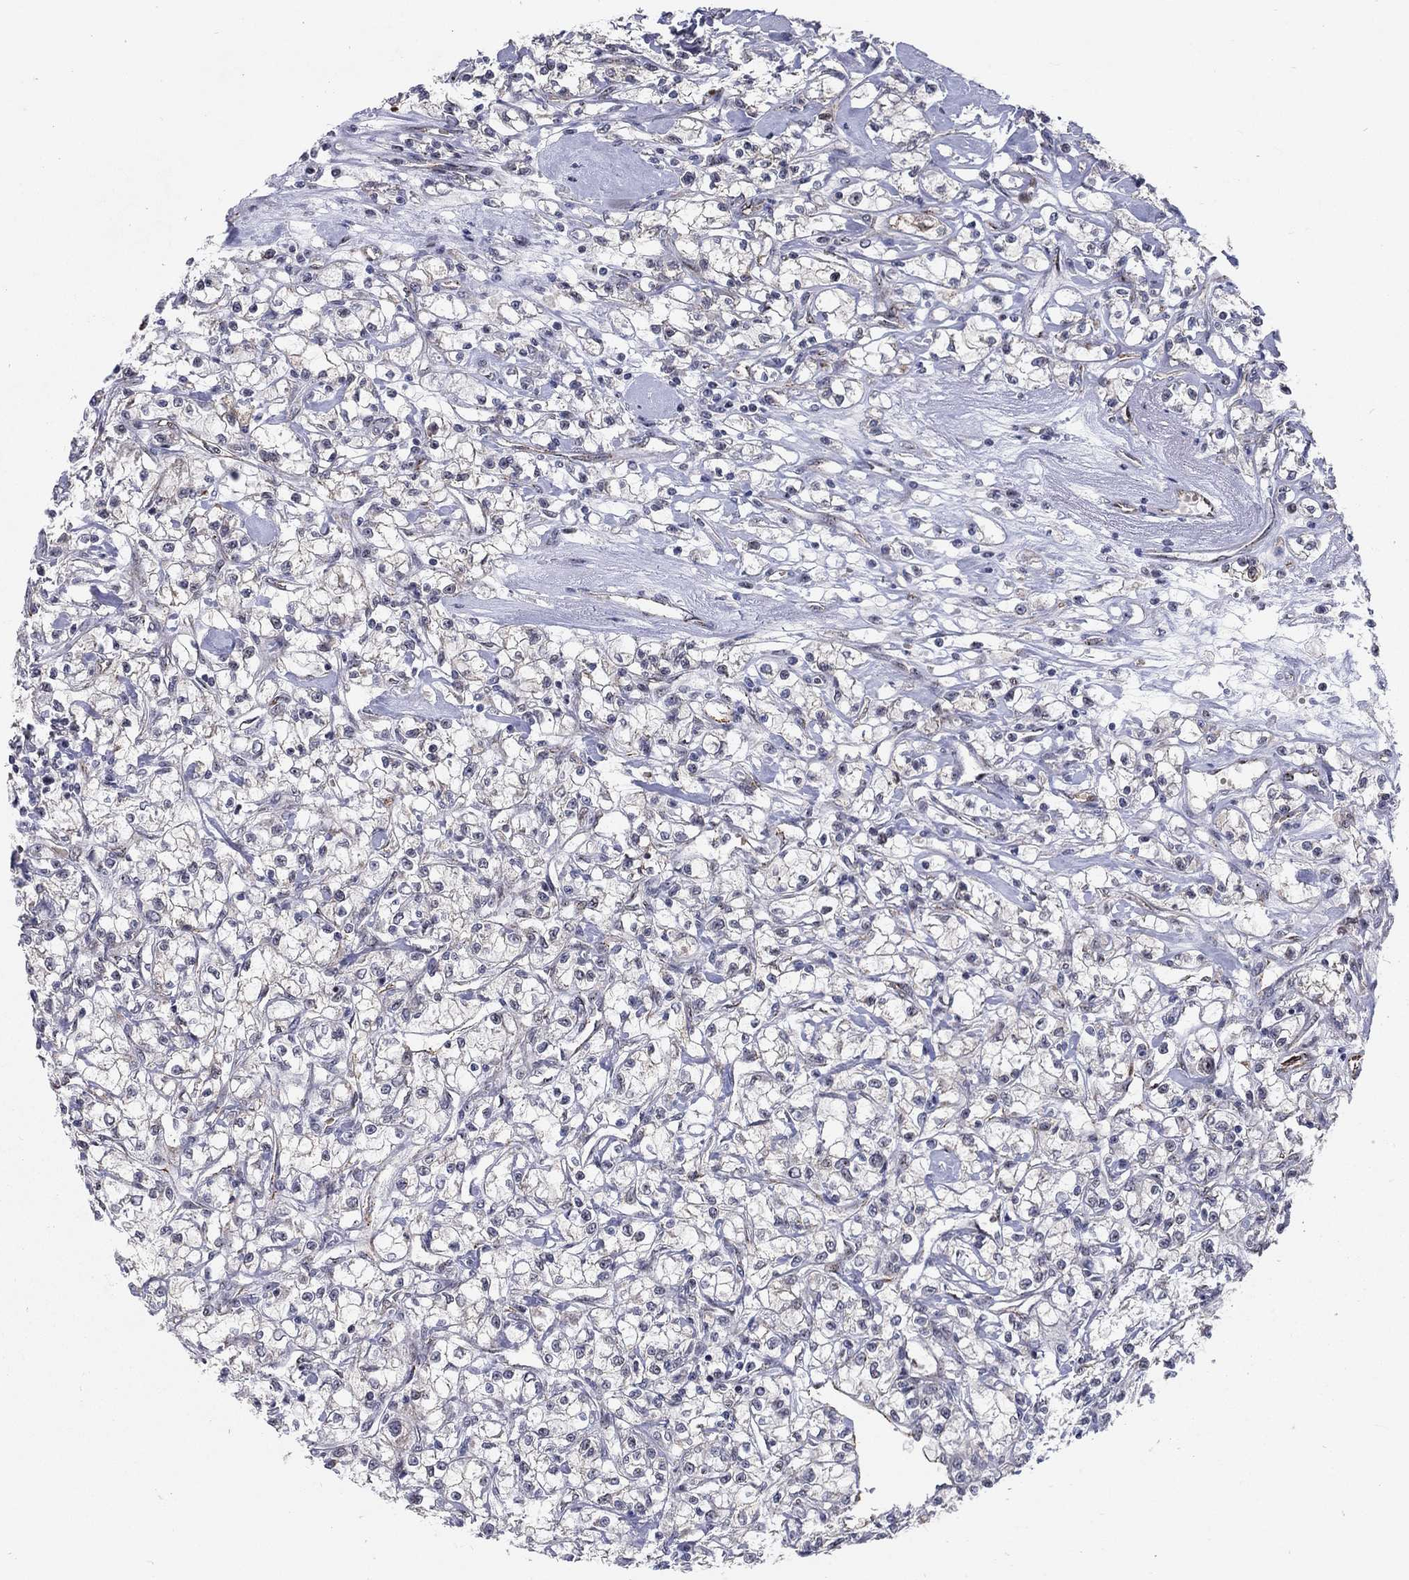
{"staining": {"intensity": "negative", "quantity": "none", "location": "none"}, "tissue": "renal cancer", "cell_type": "Tumor cells", "image_type": "cancer", "snomed": [{"axis": "morphology", "description": "Adenocarcinoma, NOS"}, {"axis": "topography", "description": "Kidney"}], "caption": "DAB (3,3'-diaminobenzidine) immunohistochemical staining of human renal adenocarcinoma displays no significant expression in tumor cells.", "gene": "ZBED1", "patient": {"sex": "female", "age": 59}}